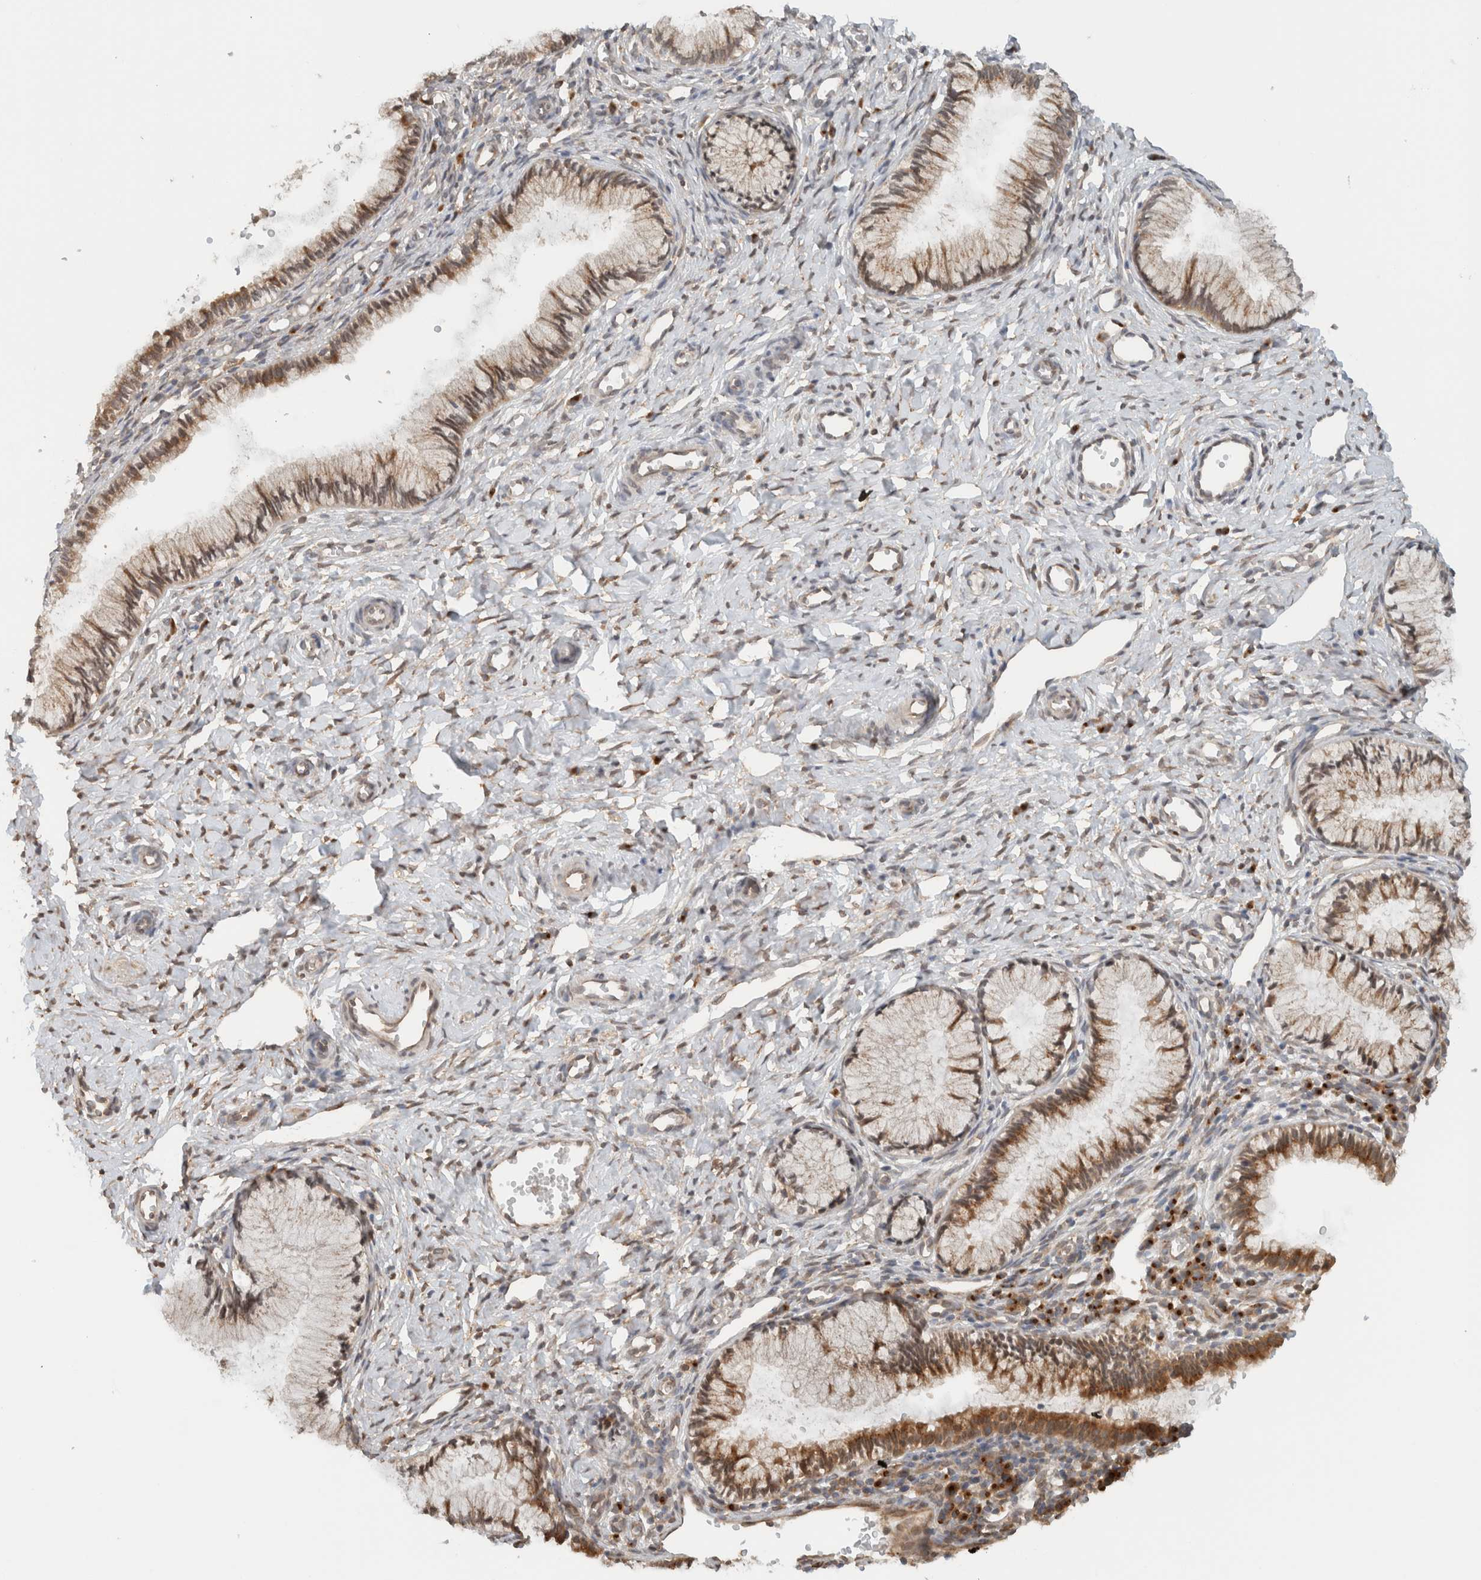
{"staining": {"intensity": "moderate", "quantity": ">75%", "location": "cytoplasmic/membranous"}, "tissue": "cervix", "cell_type": "Glandular cells", "image_type": "normal", "snomed": [{"axis": "morphology", "description": "Normal tissue, NOS"}, {"axis": "topography", "description": "Cervix"}], "caption": "A brown stain highlights moderate cytoplasmic/membranous staining of a protein in glandular cells of benign cervix.", "gene": "ARFGEF2", "patient": {"sex": "female", "age": 27}}